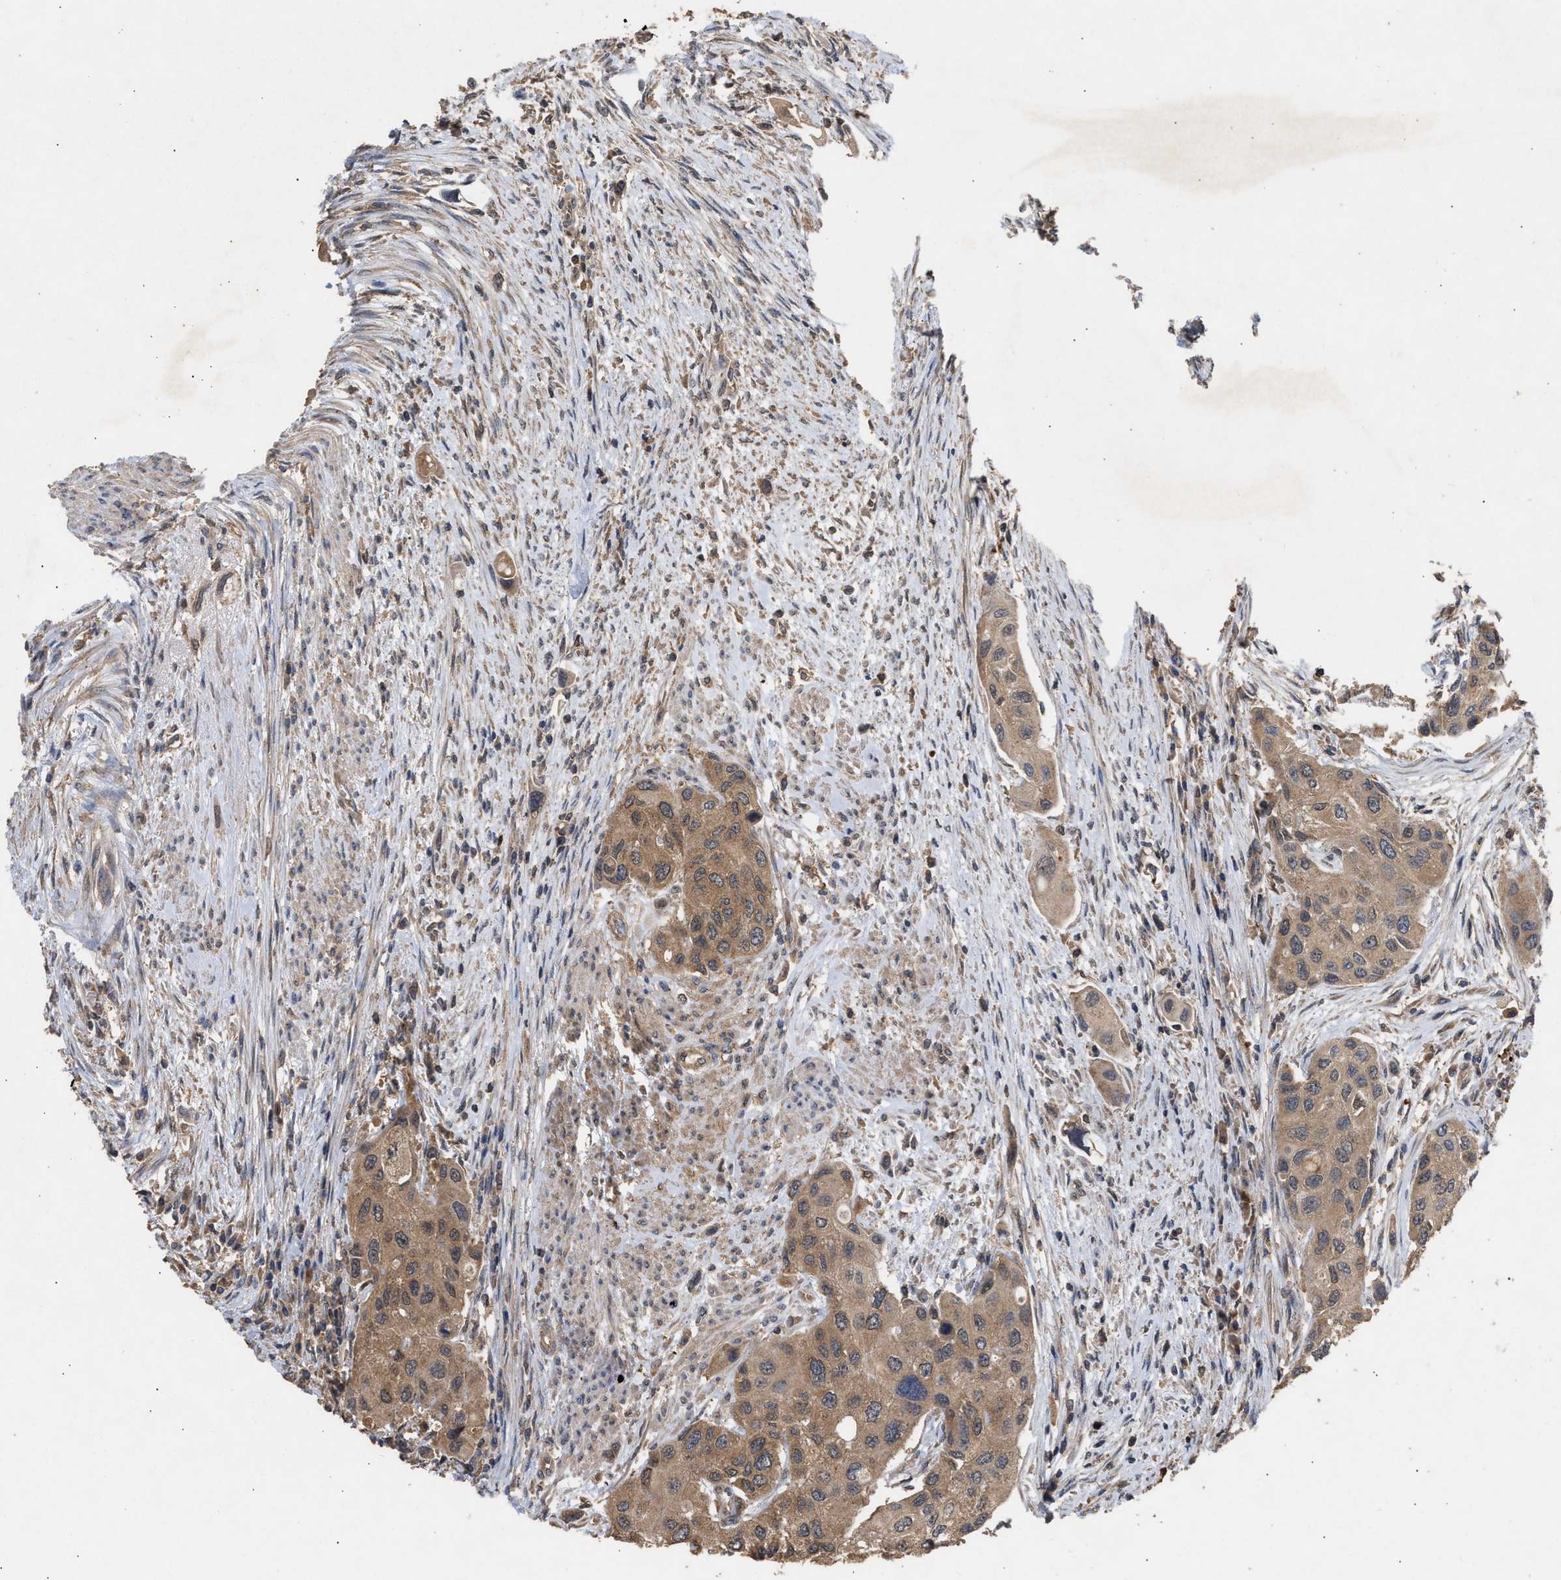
{"staining": {"intensity": "moderate", "quantity": ">75%", "location": "cytoplasmic/membranous"}, "tissue": "urothelial cancer", "cell_type": "Tumor cells", "image_type": "cancer", "snomed": [{"axis": "morphology", "description": "Urothelial carcinoma, High grade"}, {"axis": "topography", "description": "Urinary bladder"}], "caption": "High-grade urothelial carcinoma stained for a protein shows moderate cytoplasmic/membranous positivity in tumor cells. Using DAB (3,3'-diaminobenzidine) (brown) and hematoxylin (blue) stains, captured at high magnification using brightfield microscopy.", "gene": "FITM1", "patient": {"sex": "female", "age": 56}}